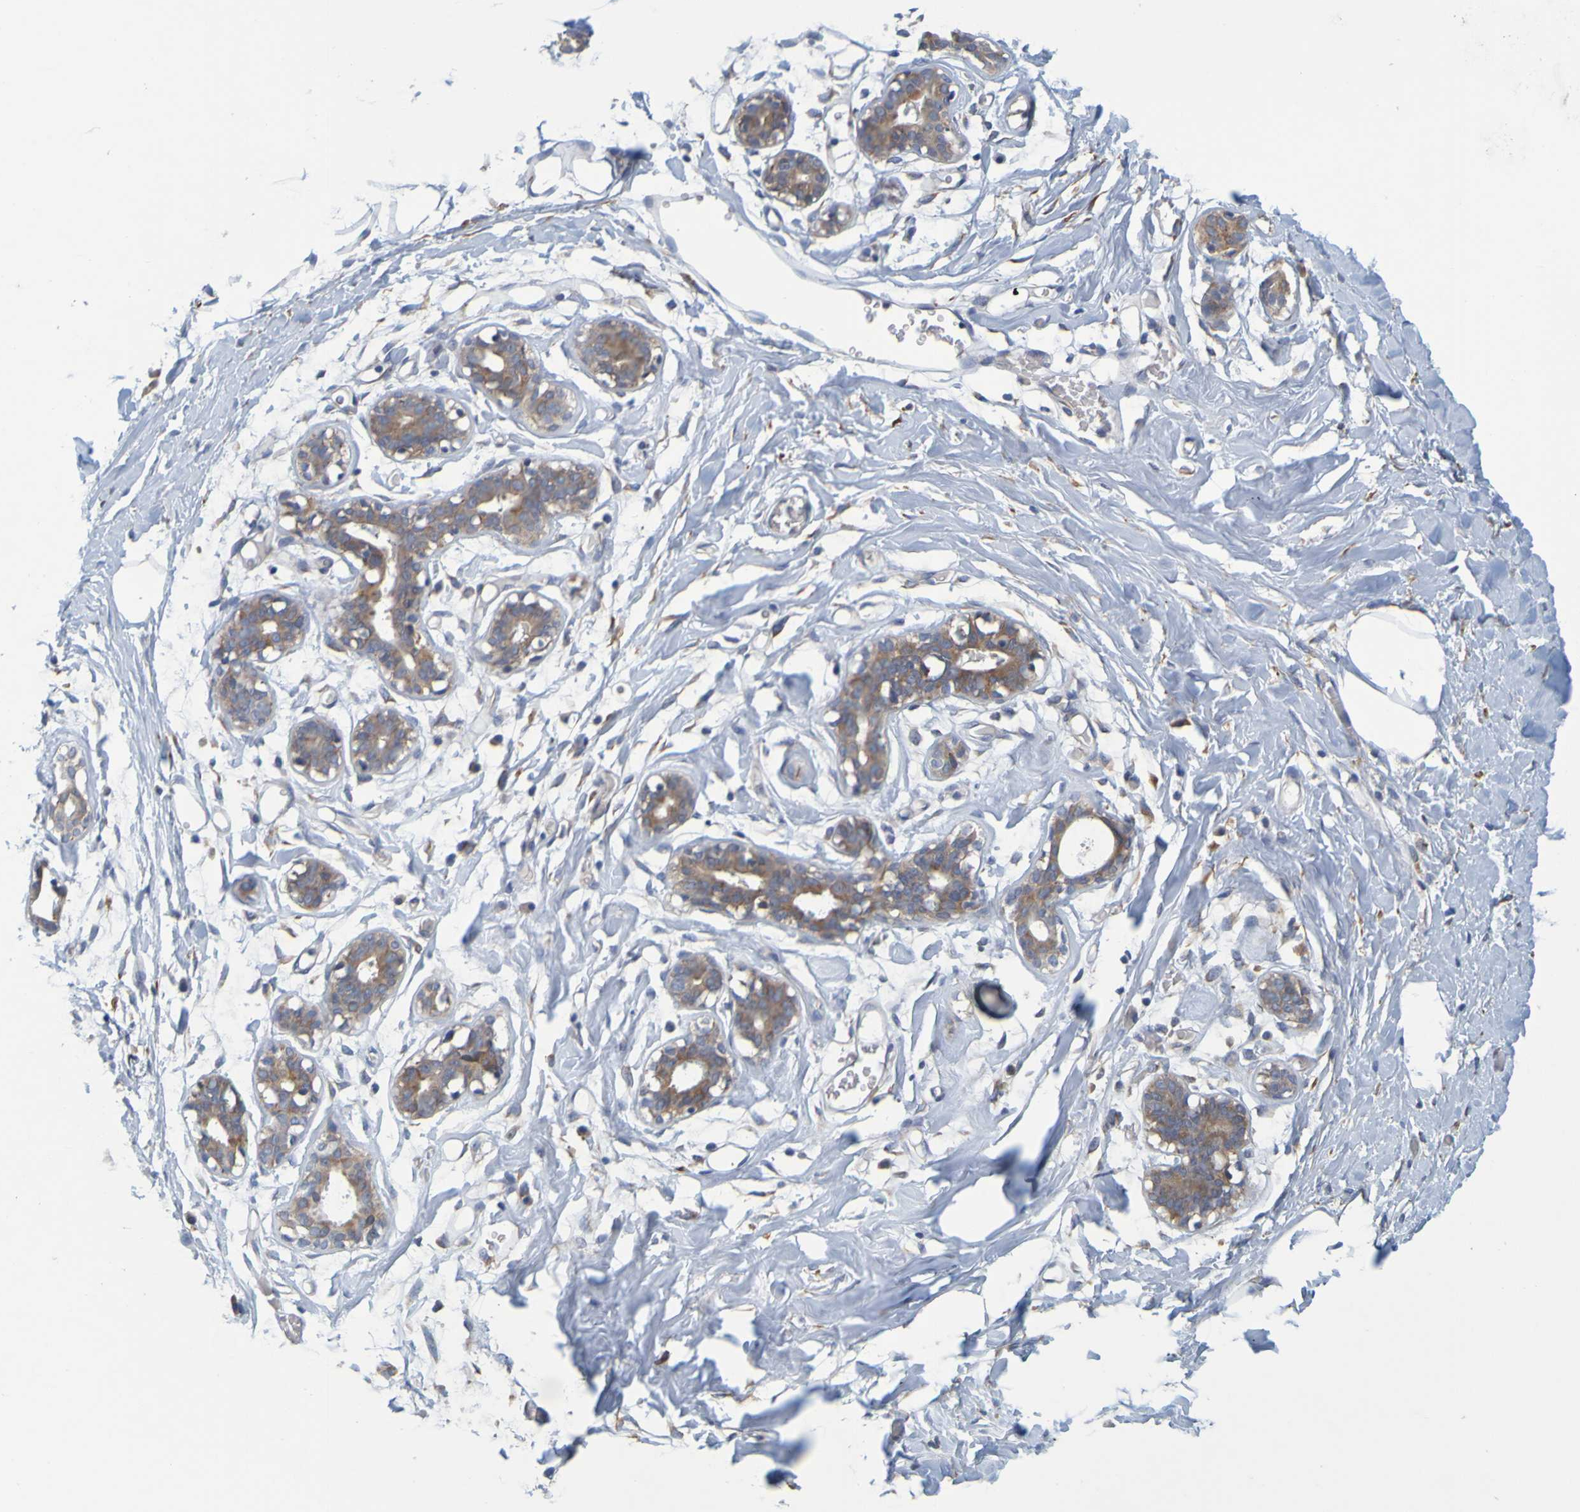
{"staining": {"intensity": "weak", "quantity": "25%-75%", "location": "cytoplasmic/membranous"}, "tissue": "adipose tissue", "cell_type": "Adipocytes", "image_type": "normal", "snomed": [{"axis": "morphology", "description": "Normal tissue, NOS"}, {"axis": "topography", "description": "Breast"}, {"axis": "topography", "description": "Adipose tissue"}], "caption": "The micrograph demonstrates a brown stain indicating the presence of a protein in the cytoplasmic/membranous of adipocytes in adipose tissue.", "gene": "SIL1", "patient": {"sex": "female", "age": 25}}